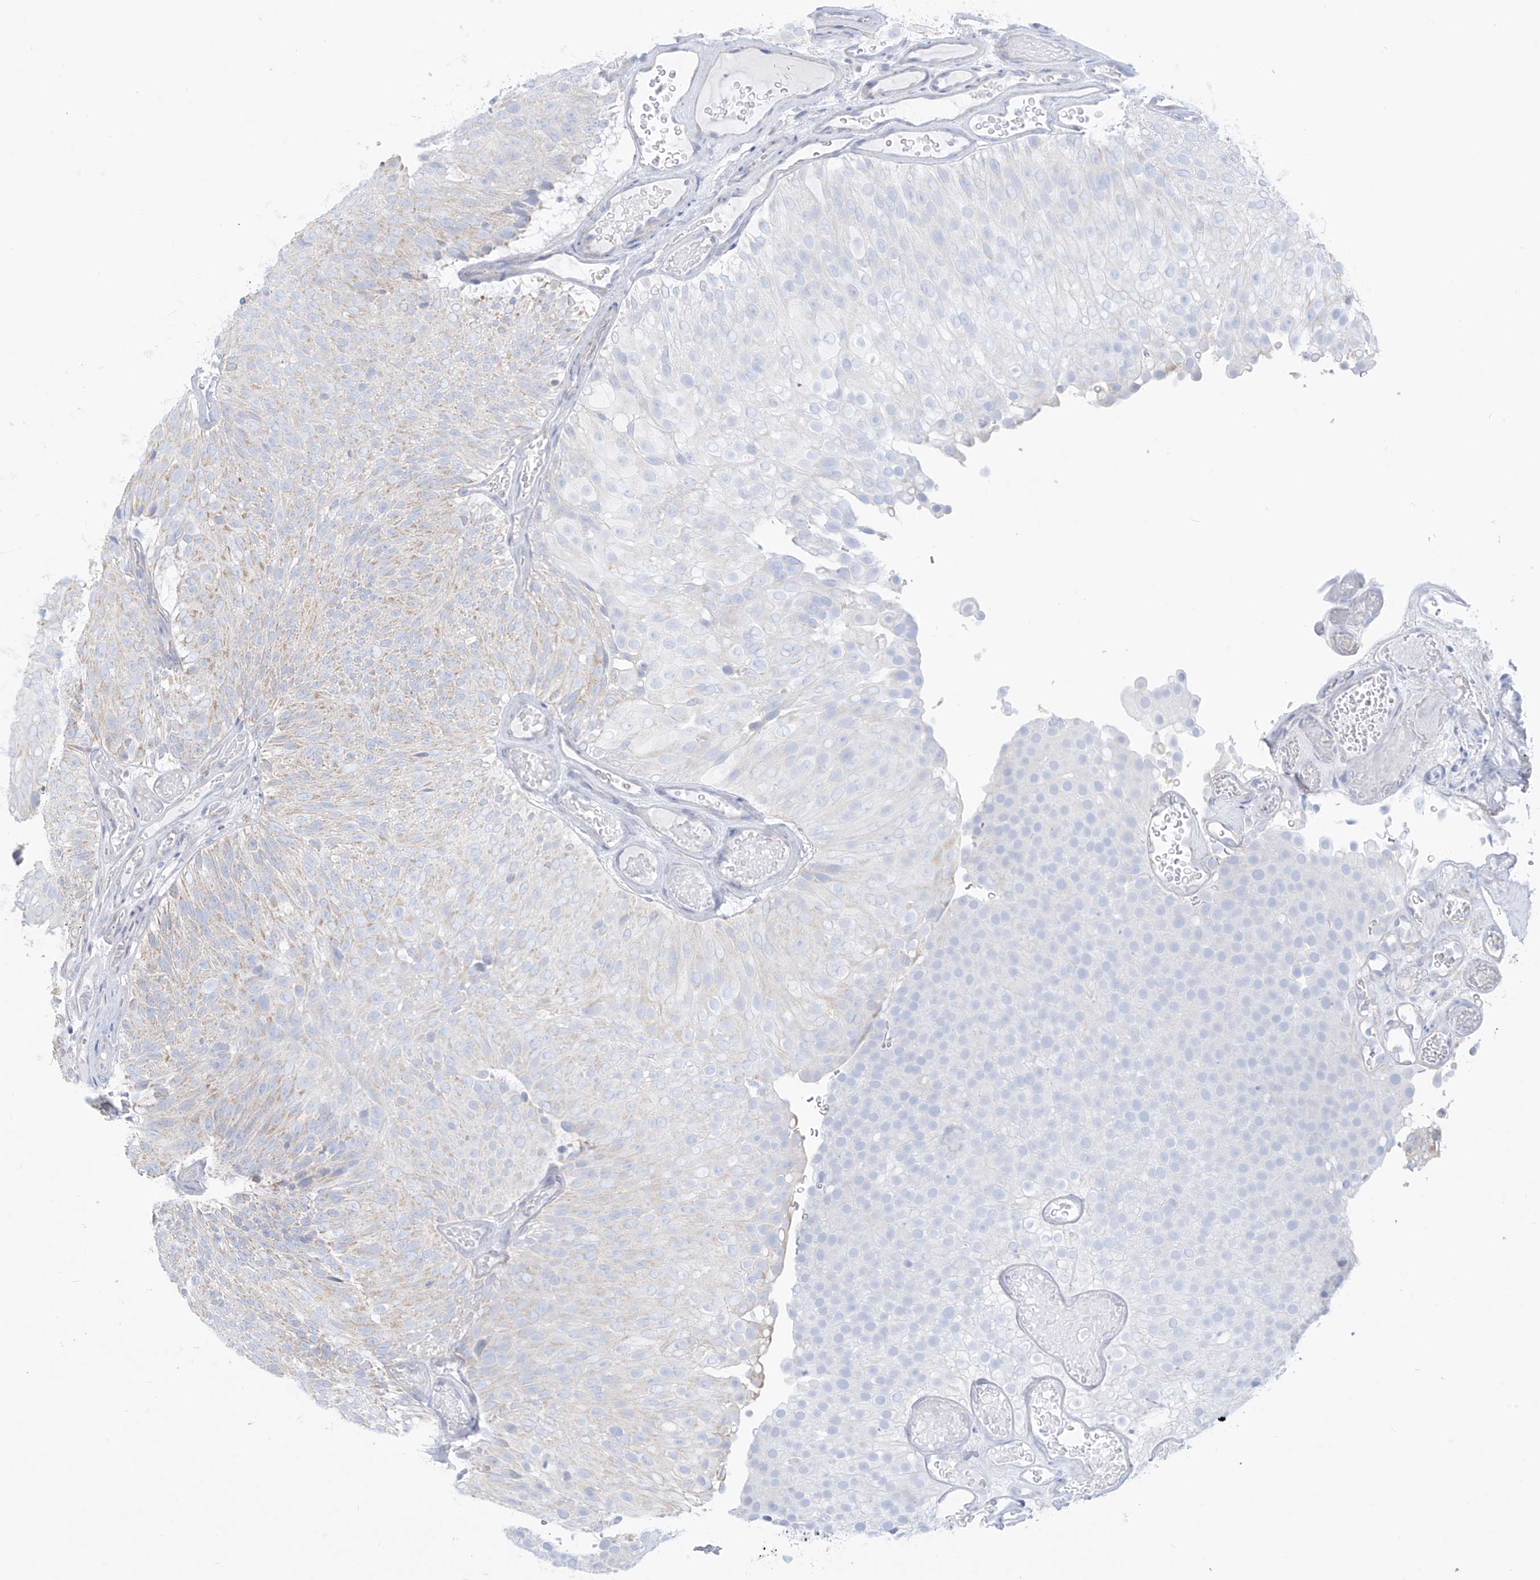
{"staining": {"intensity": "weak", "quantity": "<25%", "location": "cytoplasmic/membranous"}, "tissue": "urothelial cancer", "cell_type": "Tumor cells", "image_type": "cancer", "snomed": [{"axis": "morphology", "description": "Urothelial carcinoma, Low grade"}, {"axis": "topography", "description": "Urinary bladder"}], "caption": "Immunohistochemistry (IHC) of human urothelial carcinoma (low-grade) shows no expression in tumor cells. Brightfield microscopy of IHC stained with DAB (brown) and hematoxylin (blue), captured at high magnification.", "gene": "SLC26A3", "patient": {"sex": "male", "age": 78}}